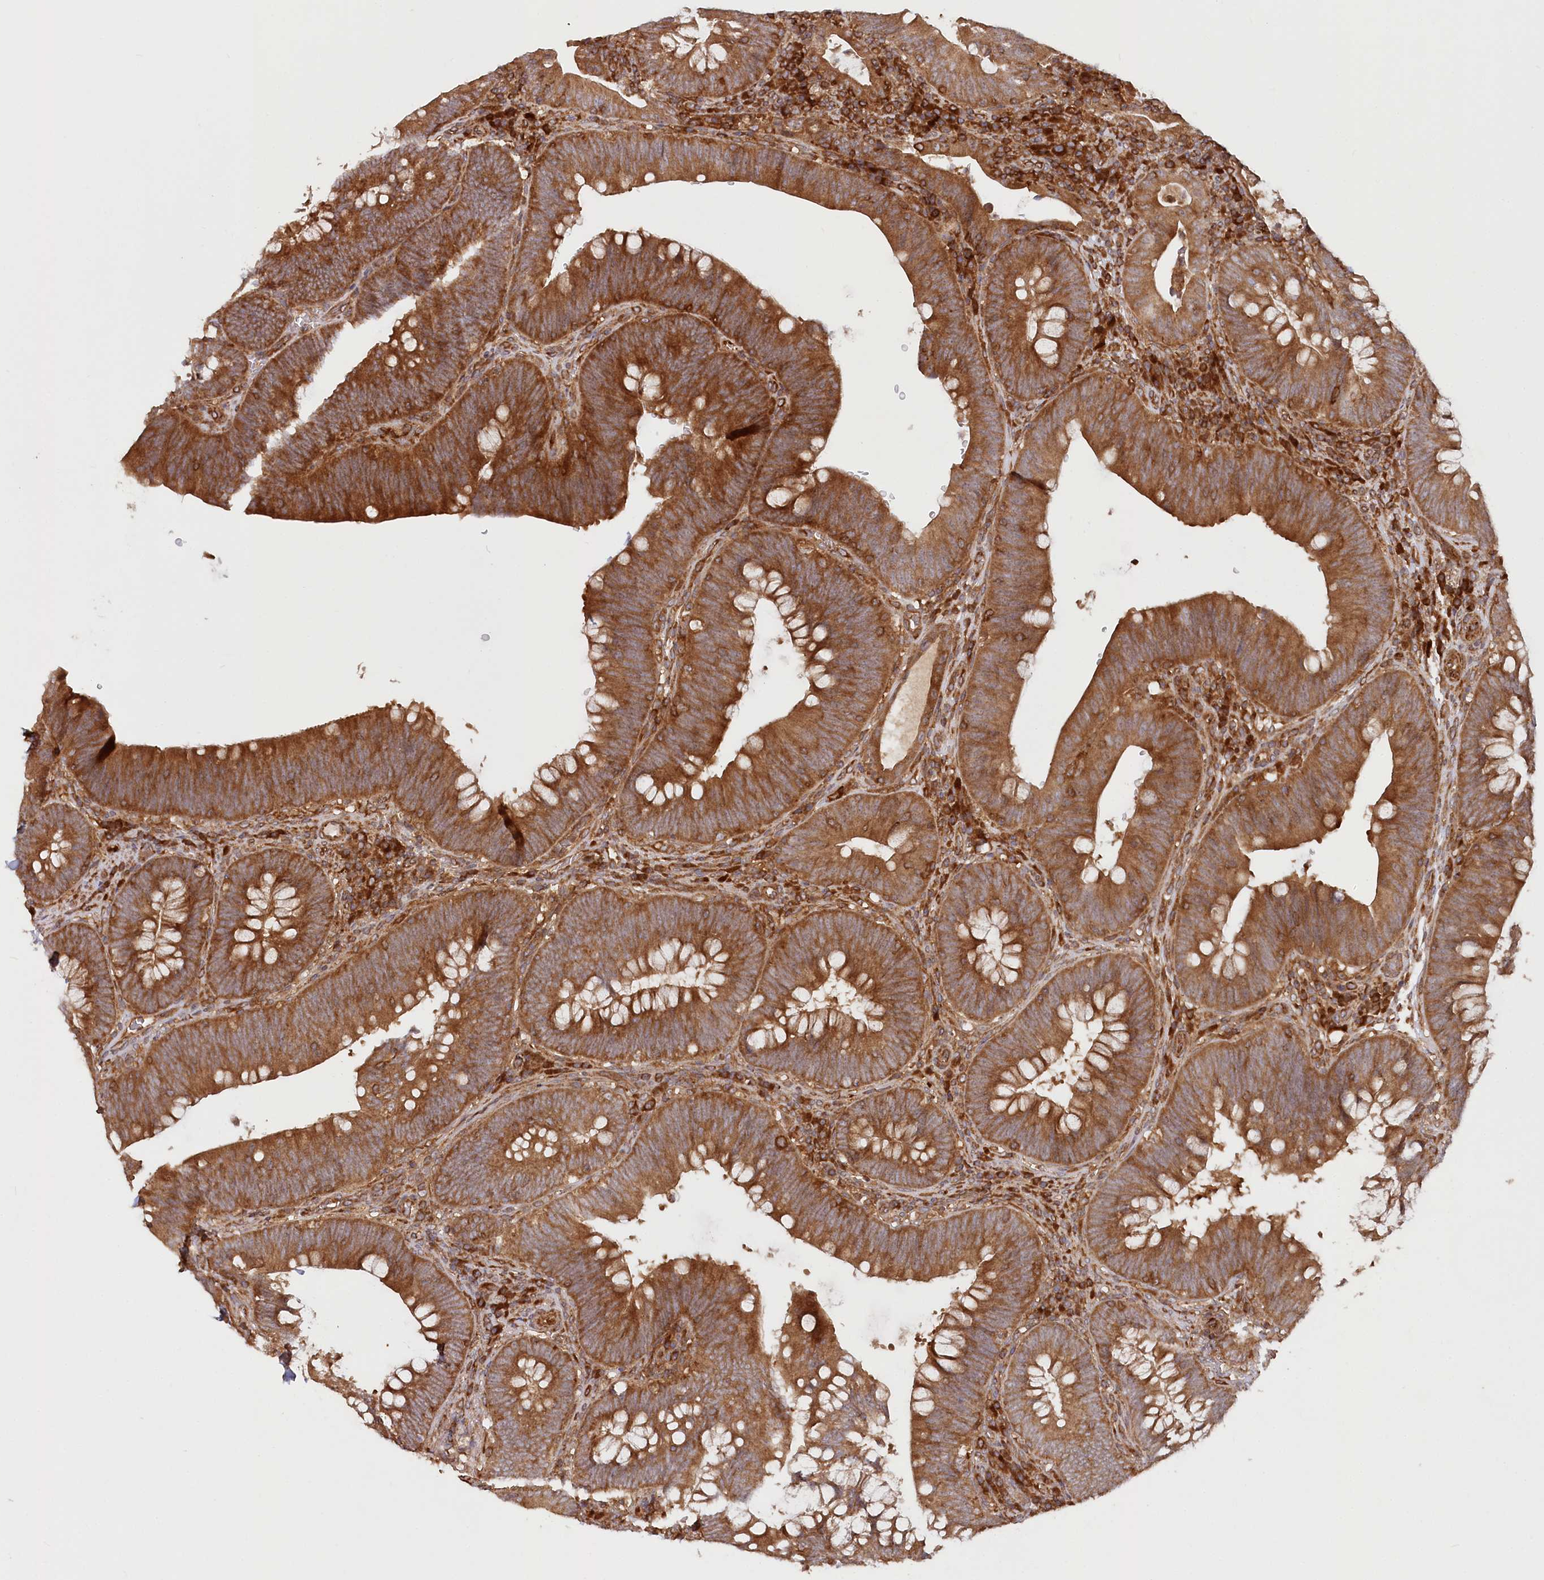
{"staining": {"intensity": "strong", "quantity": ">75%", "location": "cytoplasmic/membranous"}, "tissue": "colorectal cancer", "cell_type": "Tumor cells", "image_type": "cancer", "snomed": [{"axis": "morphology", "description": "Normal tissue, NOS"}, {"axis": "topography", "description": "Colon"}], "caption": "Colorectal cancer stained with a protein marker reveals strong staining in tumor cells.", "gene": "PAIP2", "patient": {"sex": "female", "age": 82}}